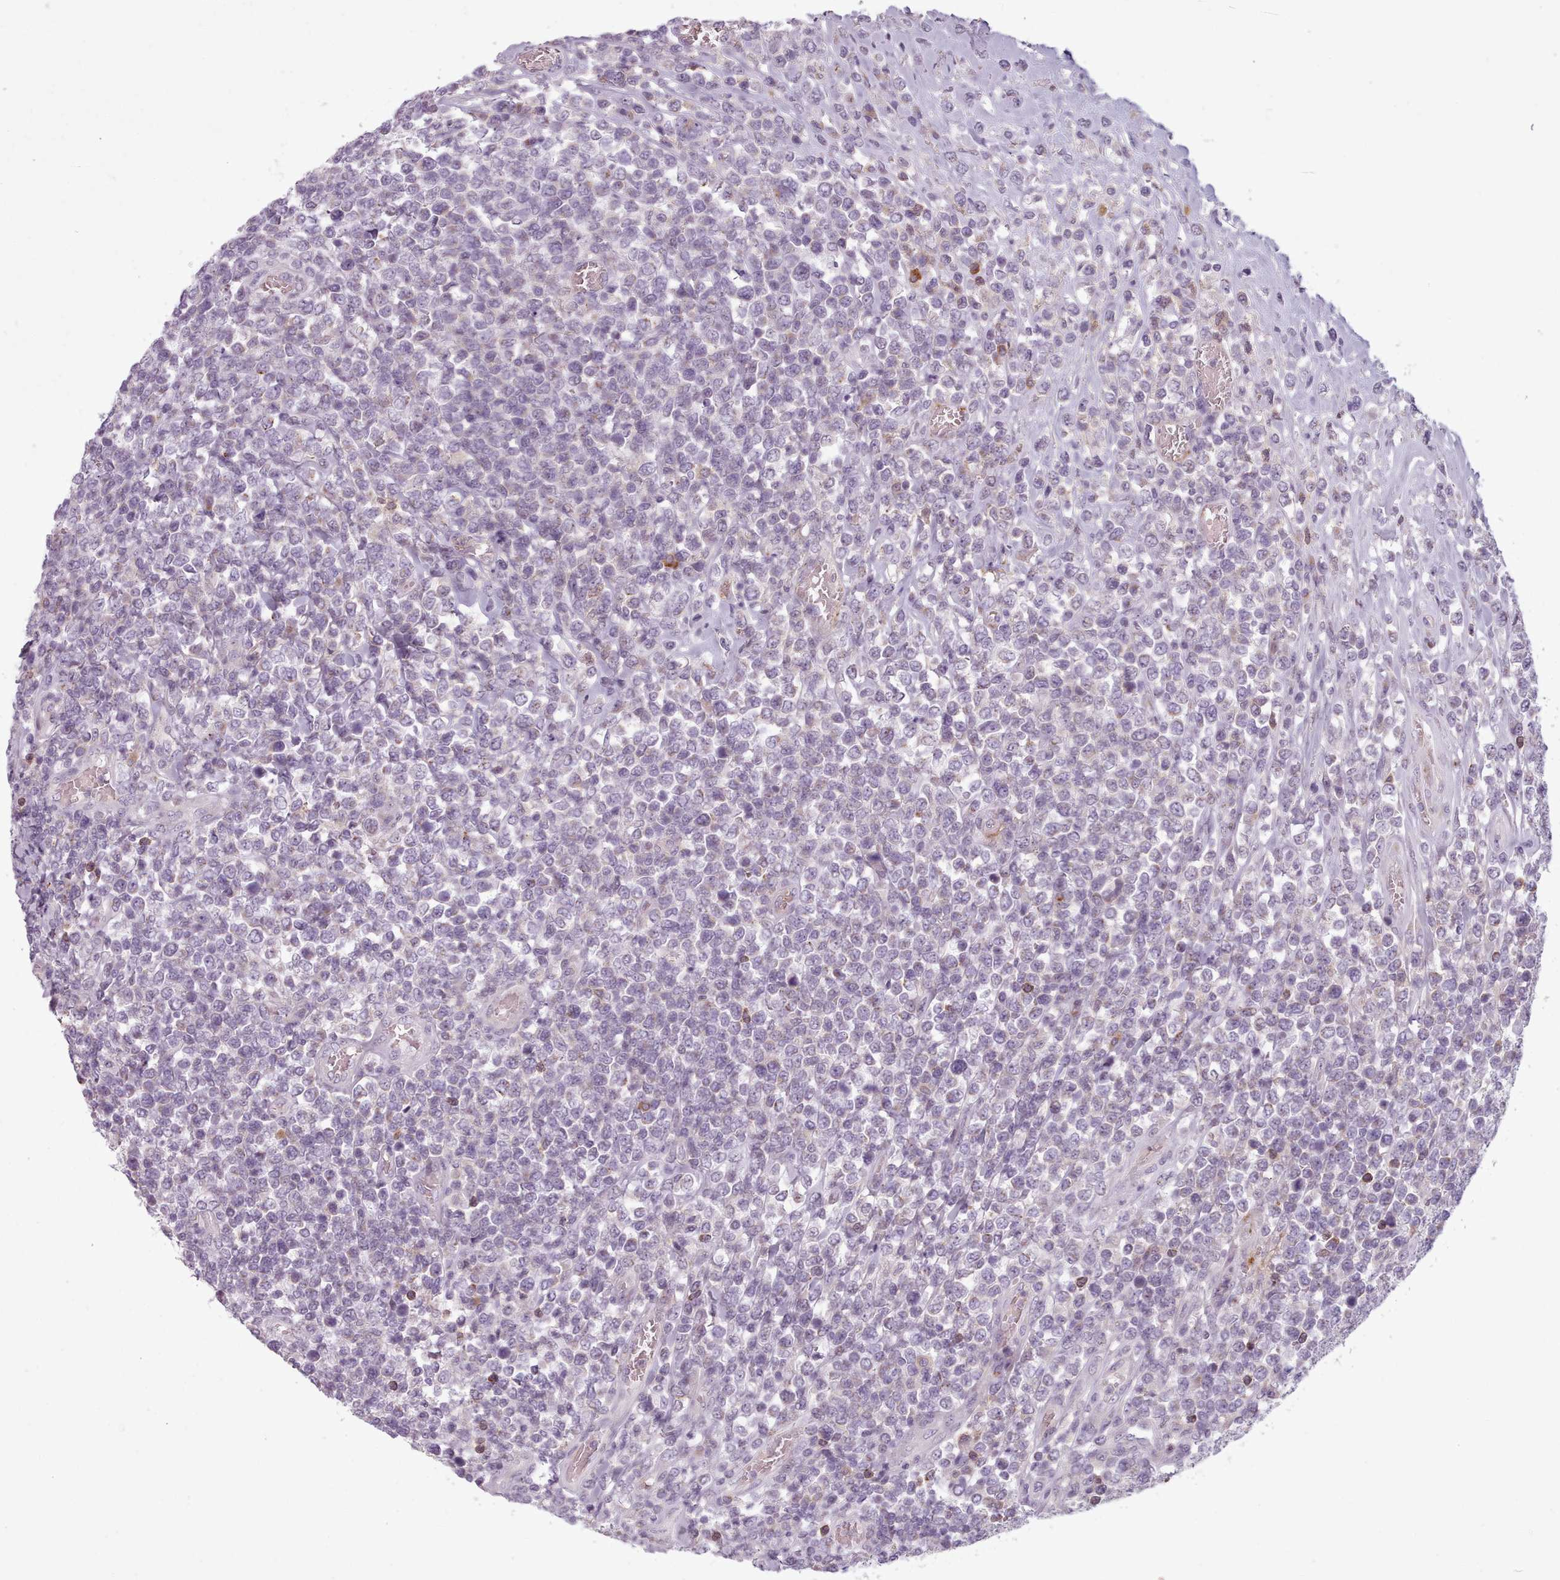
{"staining": {"intensity": "negative", "quantity": "none", "location": "none"}, "tissue": "lymphoma", "cell_type": "Tumor cells", "image_type": "cancer", "snomed": [{"axis": "morphology", "description": "Malignant lymphoma, non-Hodgkin's type, High grade"}, {"axis": "topography", "description": "Soft tissue"}], "caption": "This is an immunohistochemistry histopathology image of malignant lymphoma, non-Hodgkin's type (high-grade). There is no expression in tumor cells.", "gene": "LAPTM5", "patient": {"sex": "female", "age": 56}}